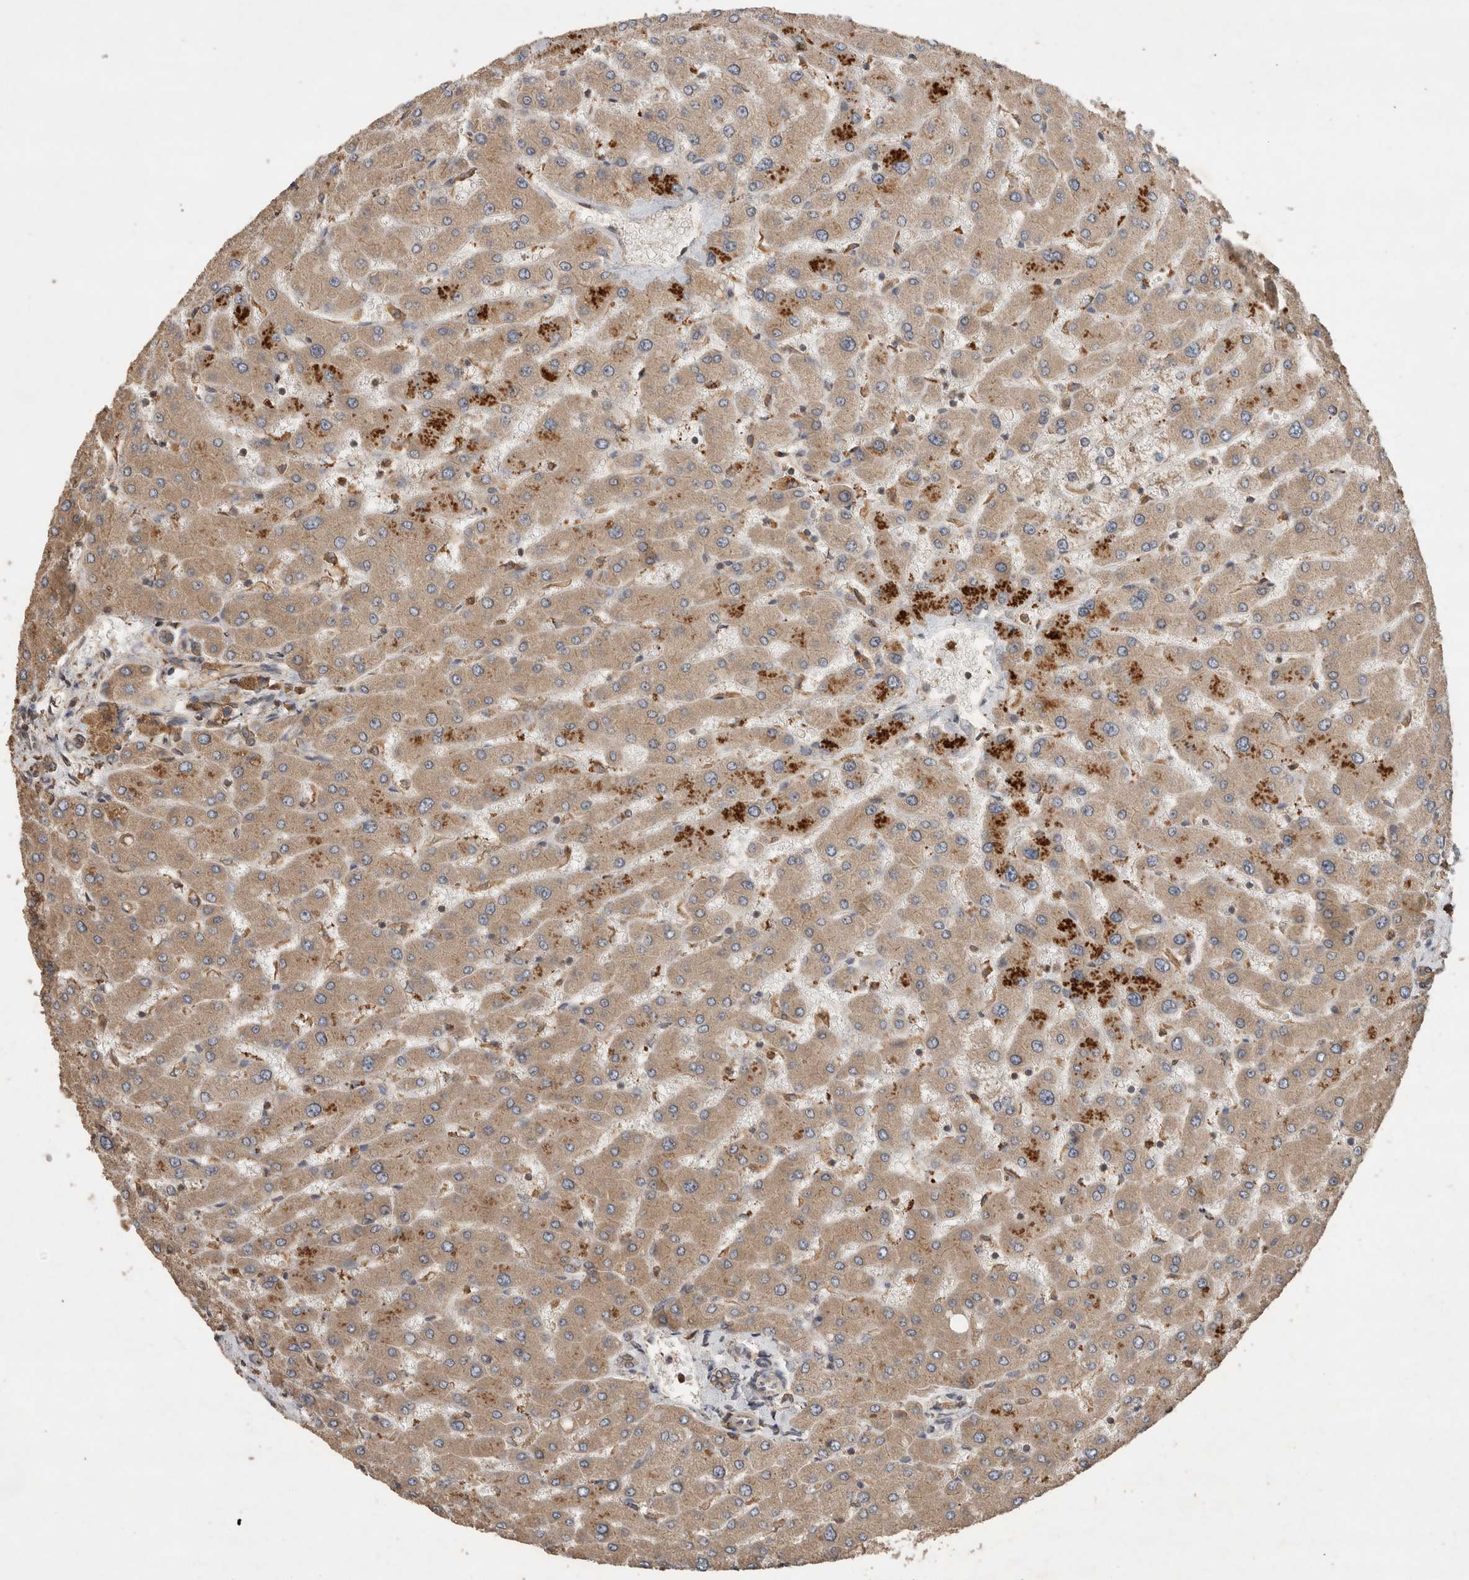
{"staining": {"intensity": "moderate", "quantity": ">75%", "location": "cytoplasmic/membranous"}, "tissue": "liver", "cell_type": "Cholangiocytes", "image_type": "normal", "snomed": [{"axis": "morphology", "description": "Normal tissue, NOS"}, {"axis": "topography", "description": "Liver"}], "caption": "The image shows immunohistochemical staining of unremarkable liver. There is moderate cytoplasmic/membranous positivity is appreciated in about >75% of cholangiocytes.", "gene": "OTUD7B", "patient": {"sex": "male", "age": 55}}